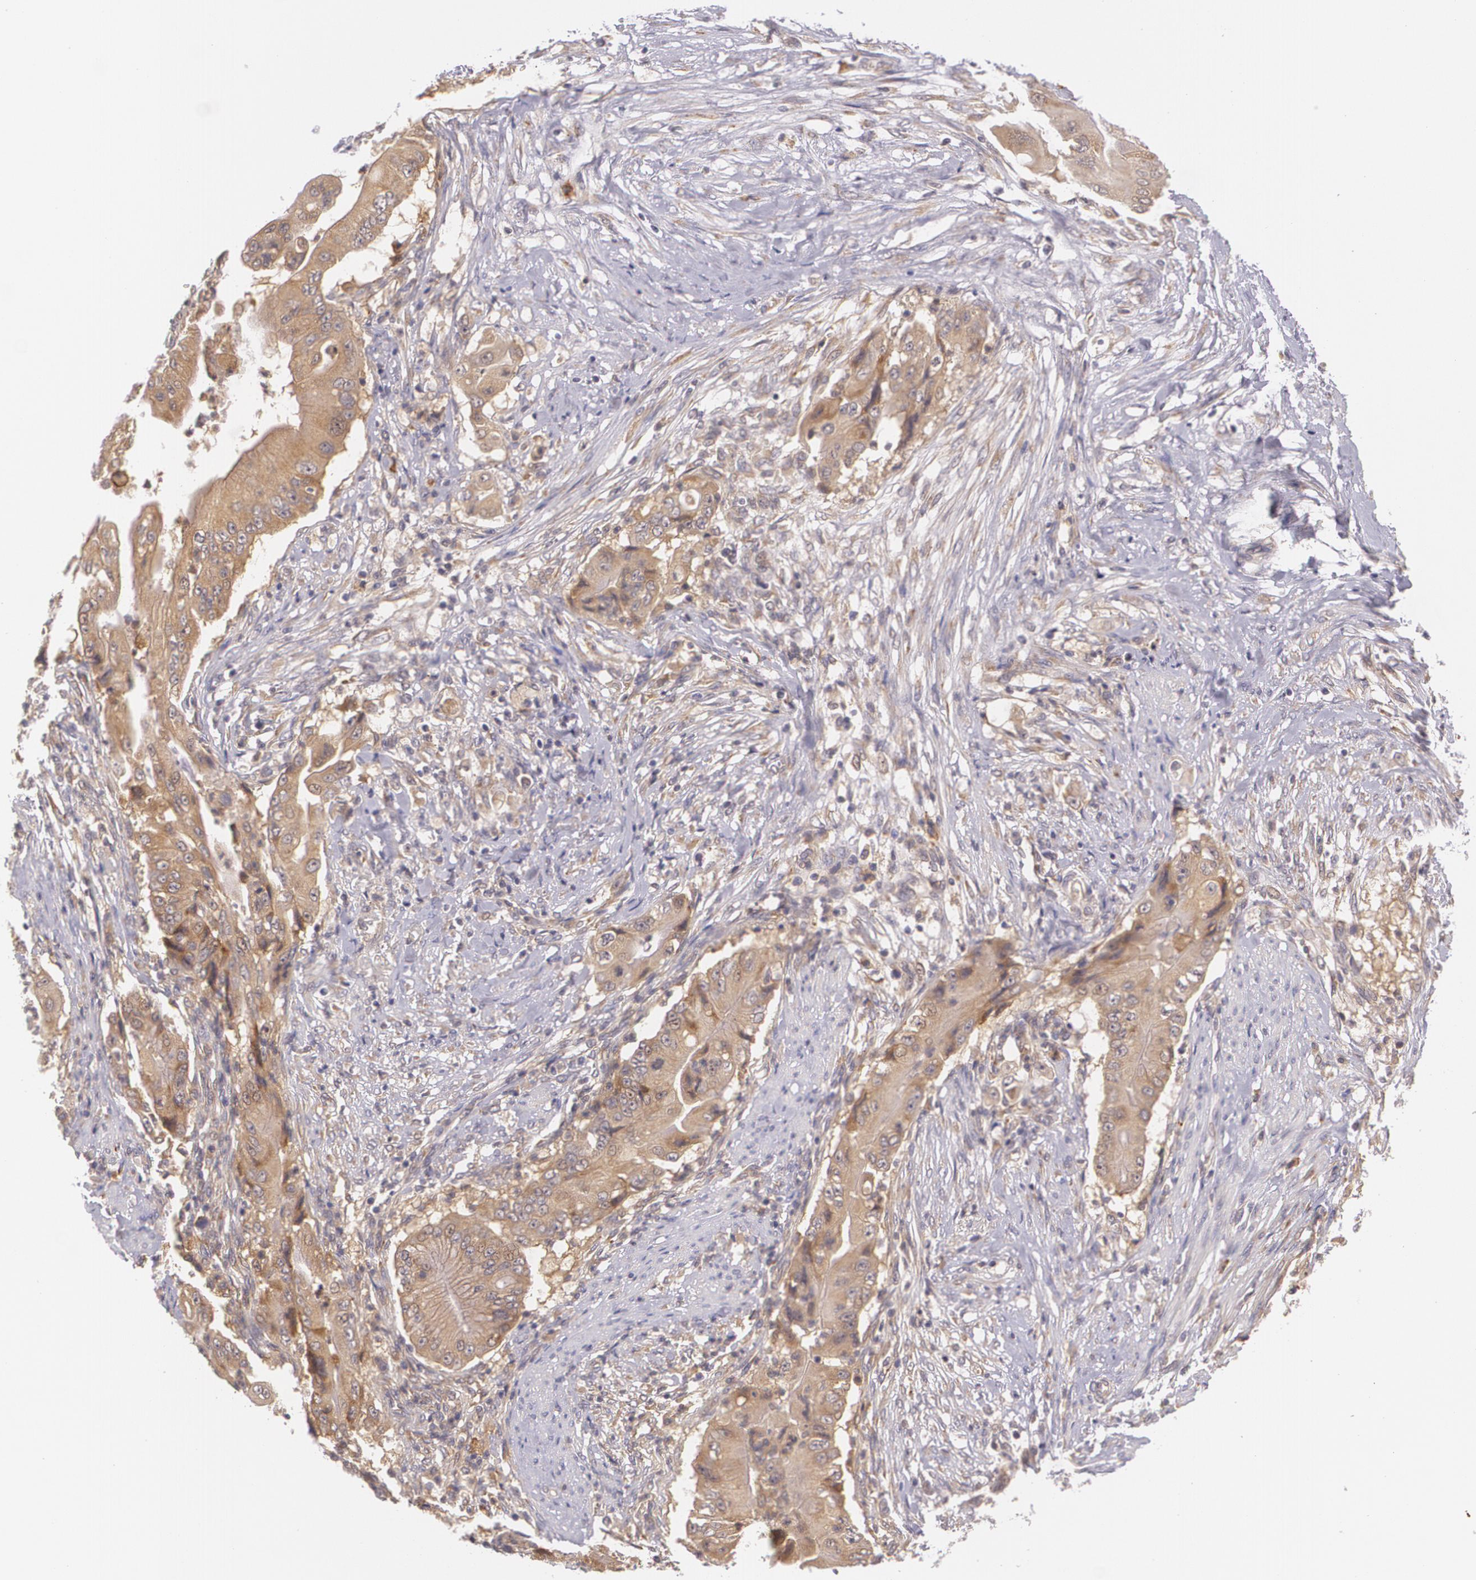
{"staining": {"intensity": "moderate", "quantity": ">75%", "location": "cytoplasmic/membranous"}, "tissue": "pancreatic cancer", "cell_type": "Tumor cells", "image_type": "cancer", "snomed": [{"axis": "morphology", "description": "Adenocarcinoma, NOS"}, {"axis": "topography", "description": "Pancreas"}], "caption": "Immunohistochemical staining of human pancreatic adenocarcinoma shows medium levels of moderate cytoplasmic/membranous staining in approximately >75% of tumor cells.", "gene": "CCL17", "patient": {"sex": "male", "age": 62}}